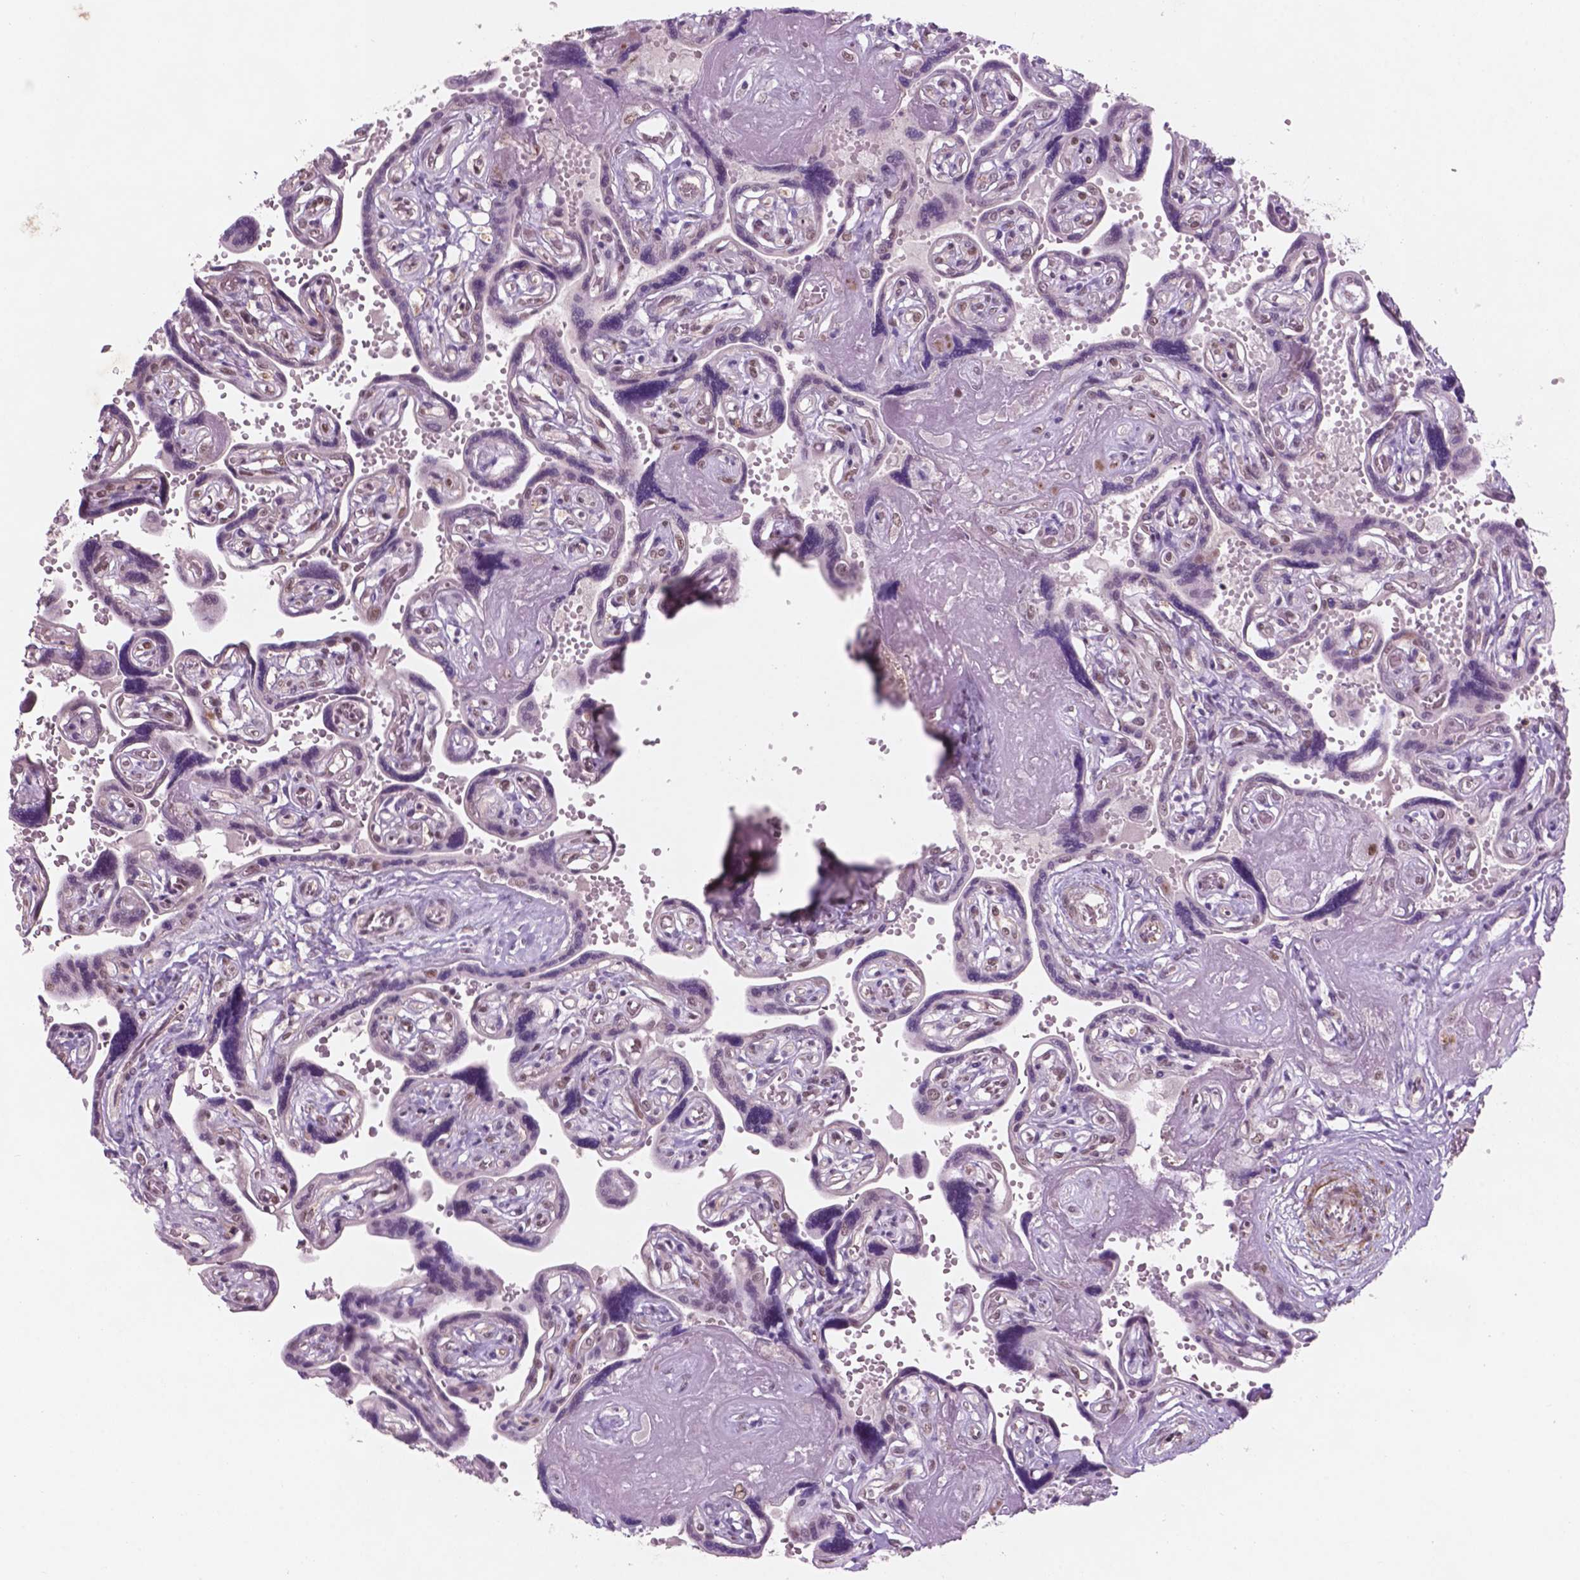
{"staining": {"intensity": "moderate", "quantity": ">75%", "location": "nuclear"}, "tissue": "placenta", "cell_type": "Decidual cells", "image_type": "normal", "snomed": [{"axis": "morphology", "description": "Normal tissue, NOS"}, {"axis": "topography", "description": "Placenta"}], "caption": "Protein positivity by immunohistochemistry exhibits moderate nuclear expression in about >75% of decidual cells in benign placenta. (DAB = brown stain, brightfield microscopy at high magnification).", "gene": "CTR9", "patient": {"sex": "female", "age": 32}}